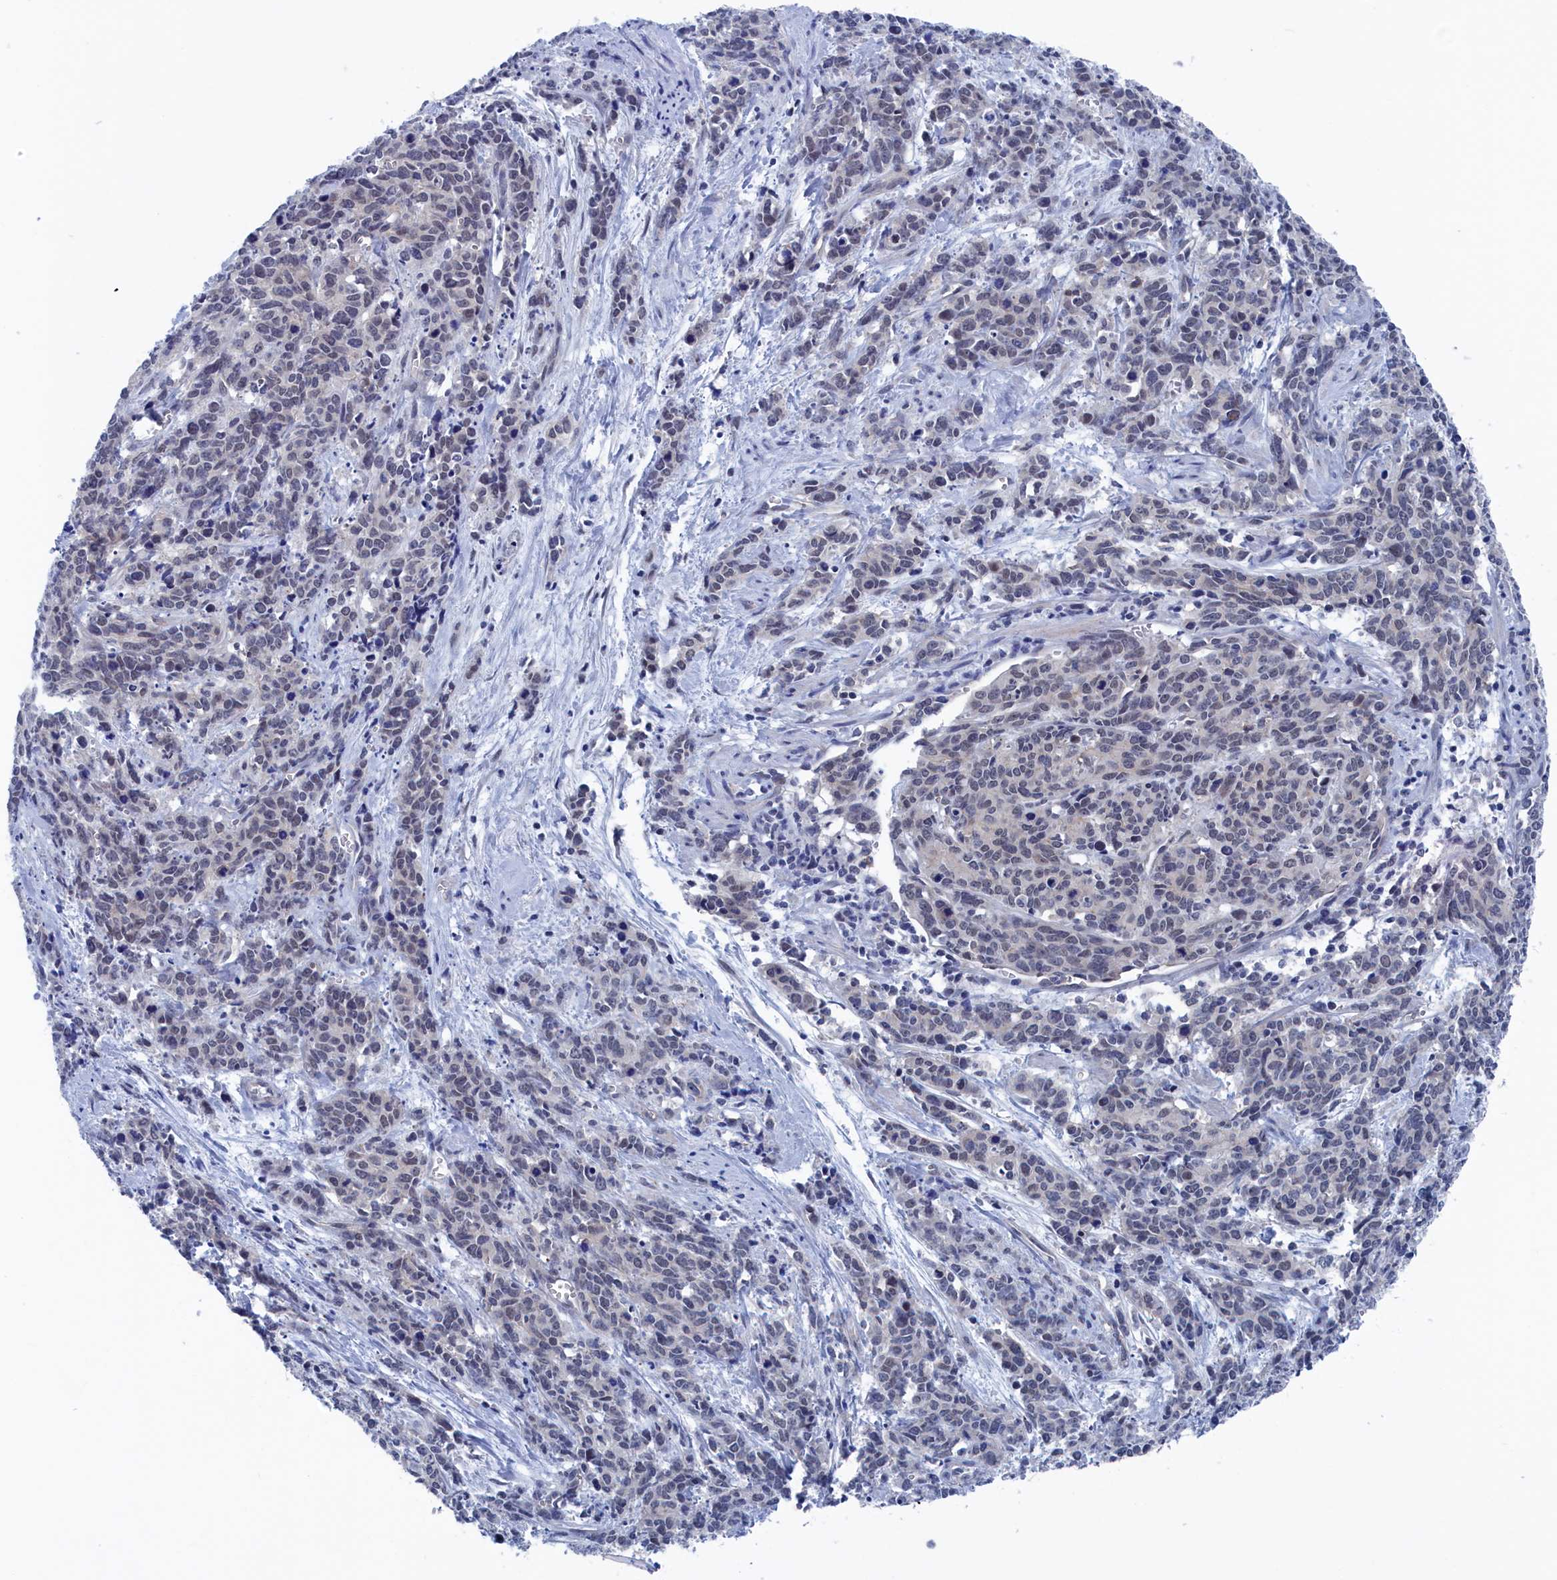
{"staining": {"intensity": "negative", "quantity": "none", "location": "none"}, "tissue": "cervical cancer", "cell_type": "Tumor cells", "image_type": "cancer", "snomed": [{"axis": "morphology", "description": "Squamous cell carcinoma, NOS"}, {"axis": "topography", "description": "Cervix"}], "caption": "Immunohistochemistry (IHC) of squamous cell carcinoma (cervical) displays no expression in tumor cells. The staining was performed using DAB to visualize the protein expression in brown, while the nuclei were stained in blue with hematoxylin (Magnification: 20x).", "gene": "MARCHF3", "patient": {"sex": "female", "age": 60}}